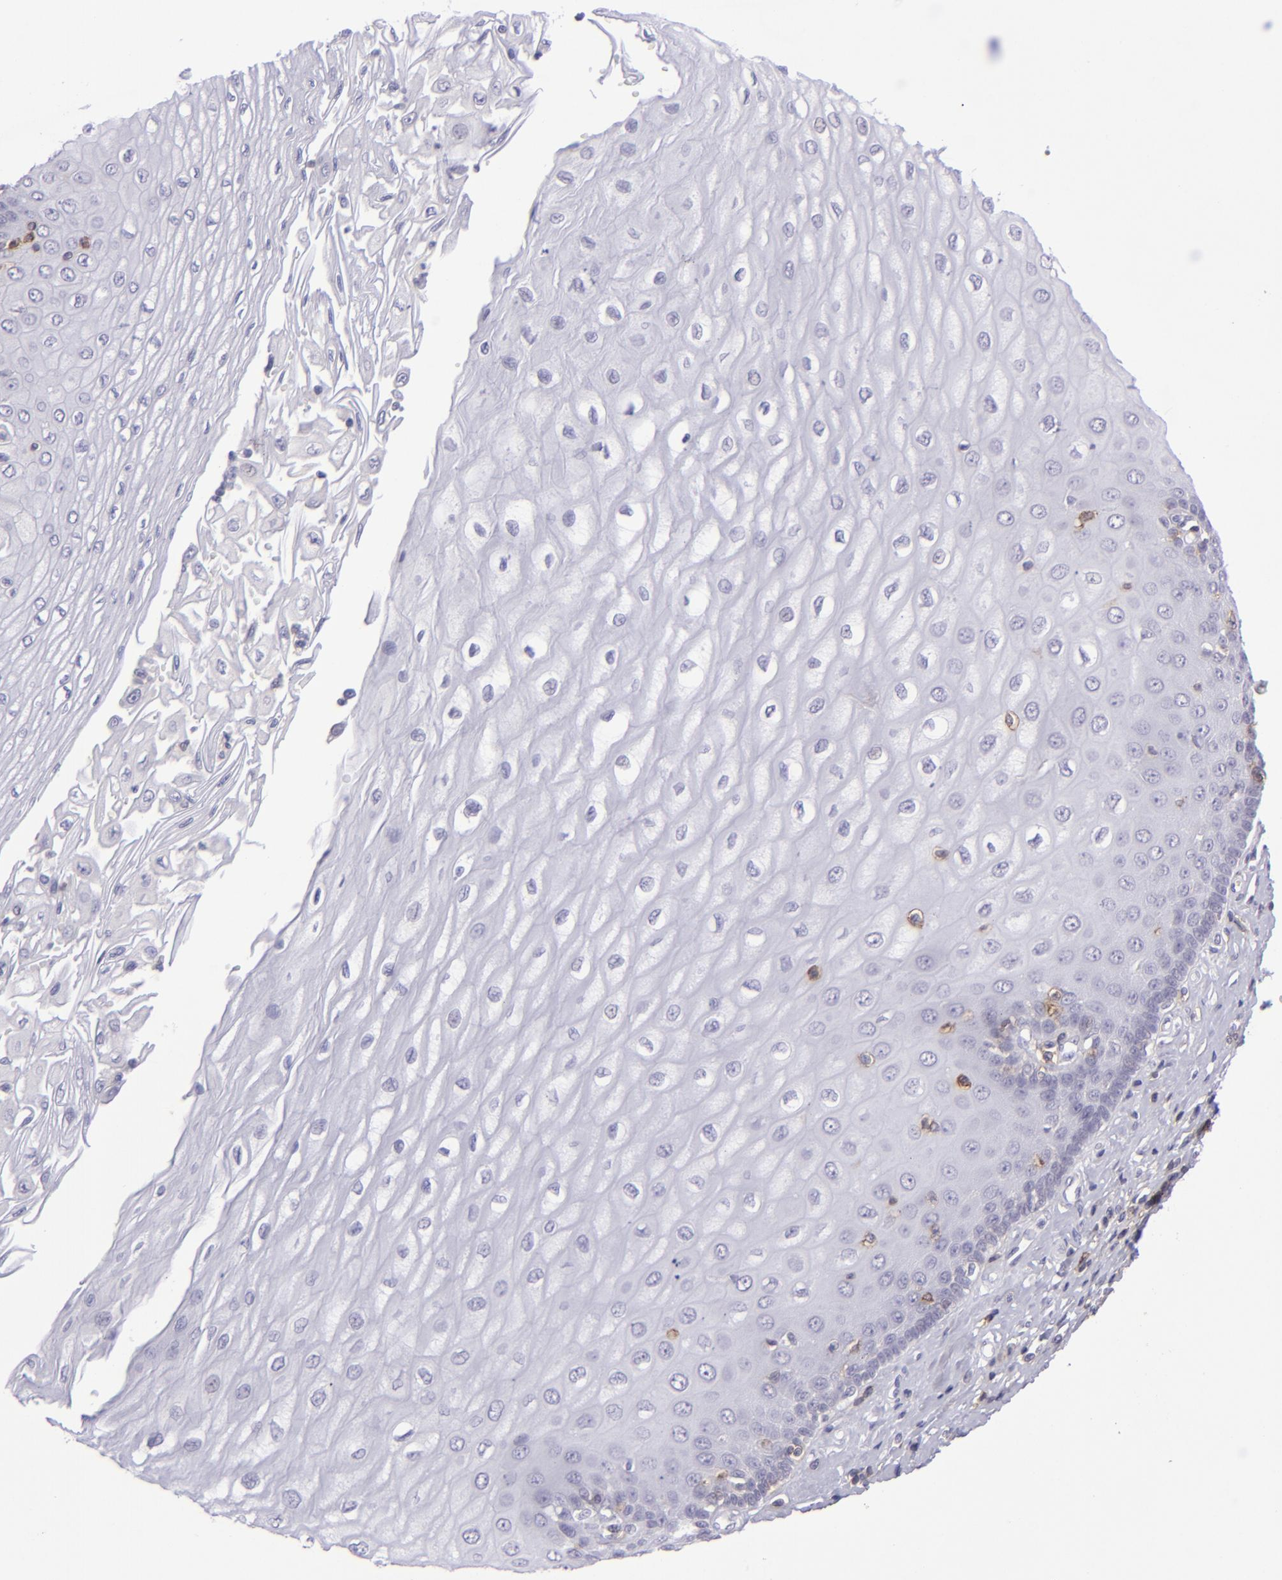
{"staining": {"intensity": "negative", "quantity": "none", "location": "none"}, "tissue": "esophagus", "cell_type": "Squamous epithelial cells", "image_type": "normal", "snomed": [{"axis": "morphology", "description": "Normal tissue, NOS"}, {"axis": "topography", "description": "Esophagus"}], "caption": "High magnification brightfield microscopy of unremarkable esophagus stained with DAB (3,3'-diaminobenzidine) (brown) and counterstained with hematoxylin (blue): squamous epithelial cells show no significant expression. Nuclei are stained in blue.", "gene": "CD48", "patient": {"sex": "male", "age": 62}}